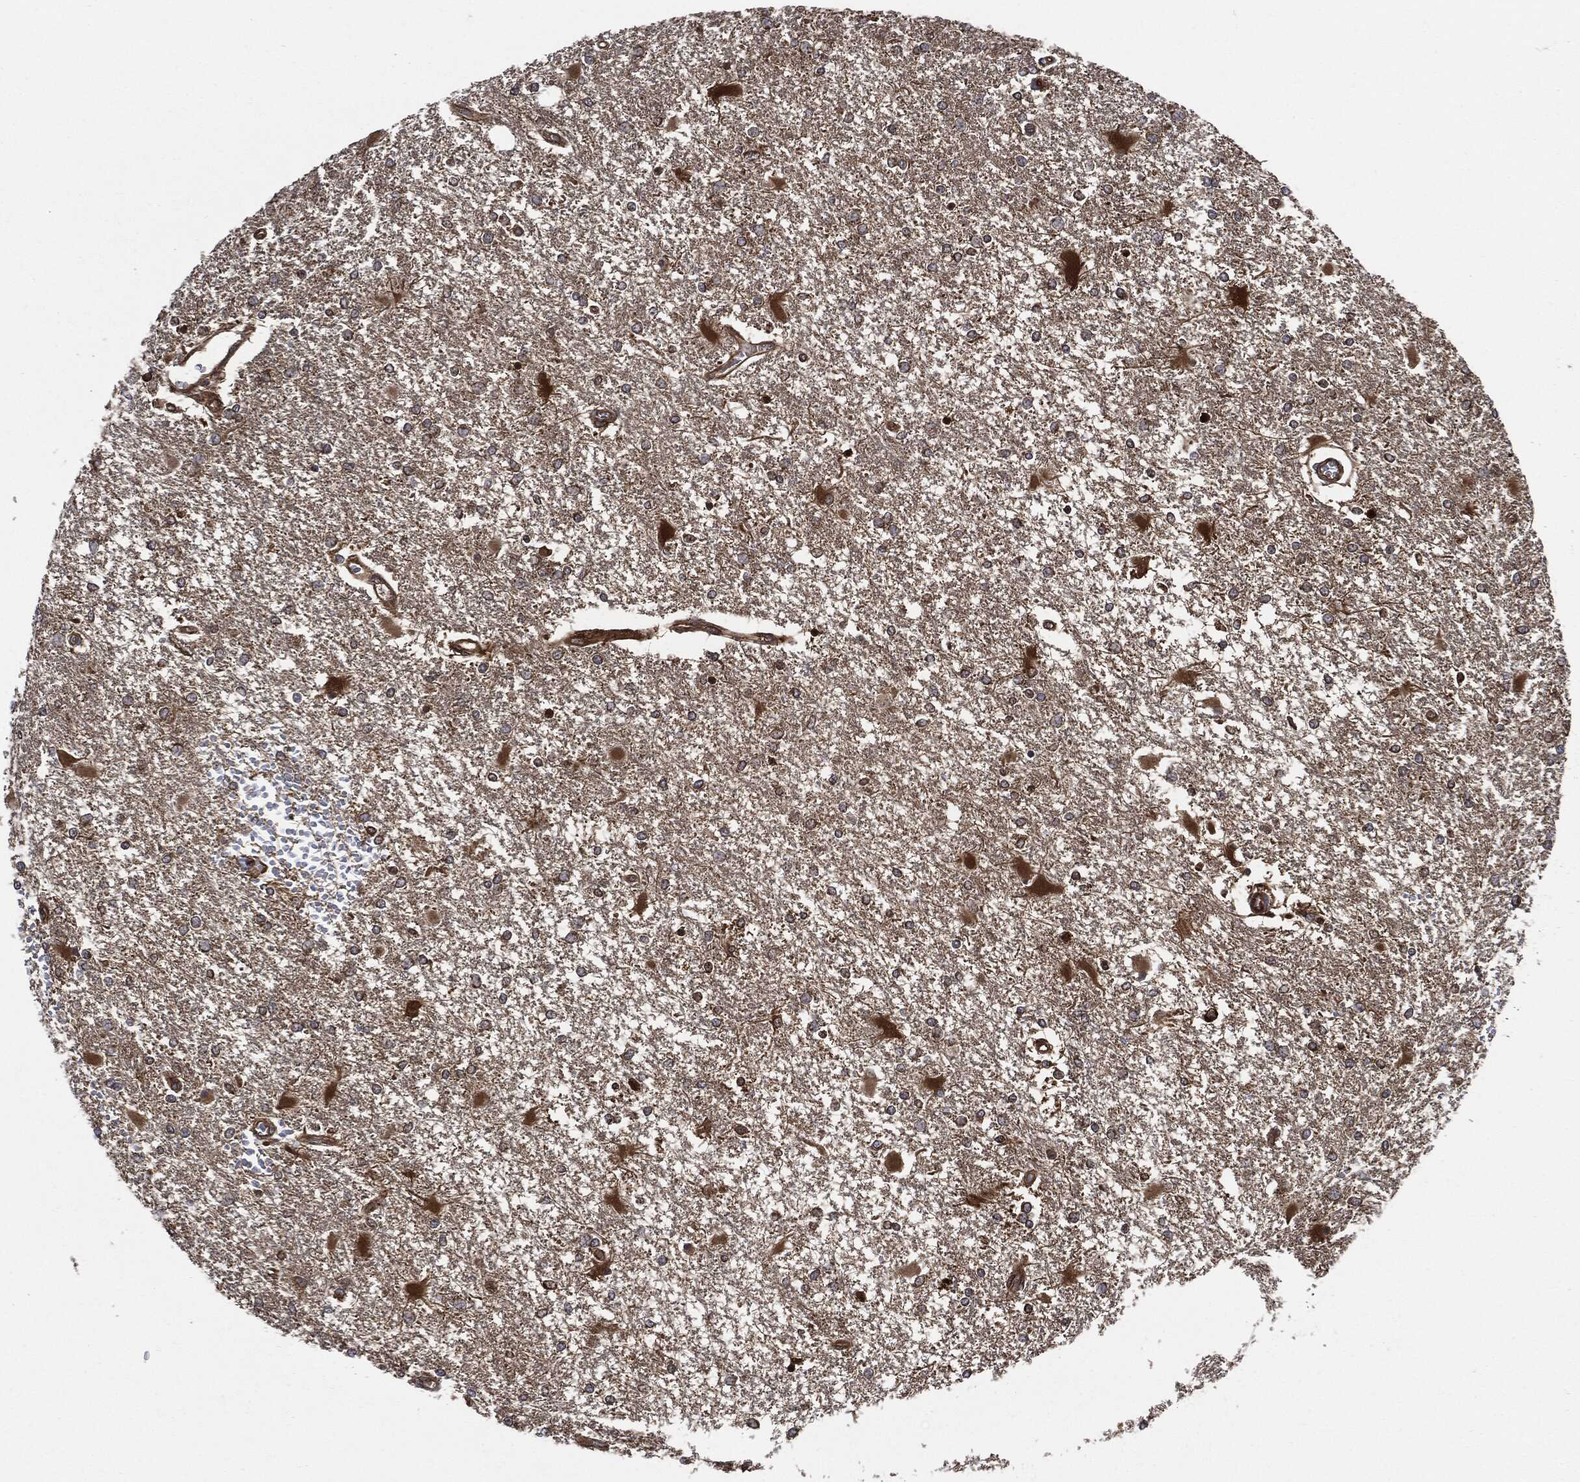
{"staining": {"intensity": "strong", "quantity": "<25%", "location": "cytoplasmic/membranous"}, "tissue": "glioma", "cell_type": "Tumor cells", "image_type": "cancer", "snomed": [{"axis": "morphology", "description": "Glioma, malignant, High grade"}, {"axis": "topography", "description": "Cerebral cortex"}], "caption": "Protein staining by immunohistochemistry (IHC) displays strong cytoplasmic/membranous positivity in approximately <25% of tumor cells in malignant glioma (high-grade).", "gene": "XPNPEP1", "patient": {"sex": "male", "age": 79}}